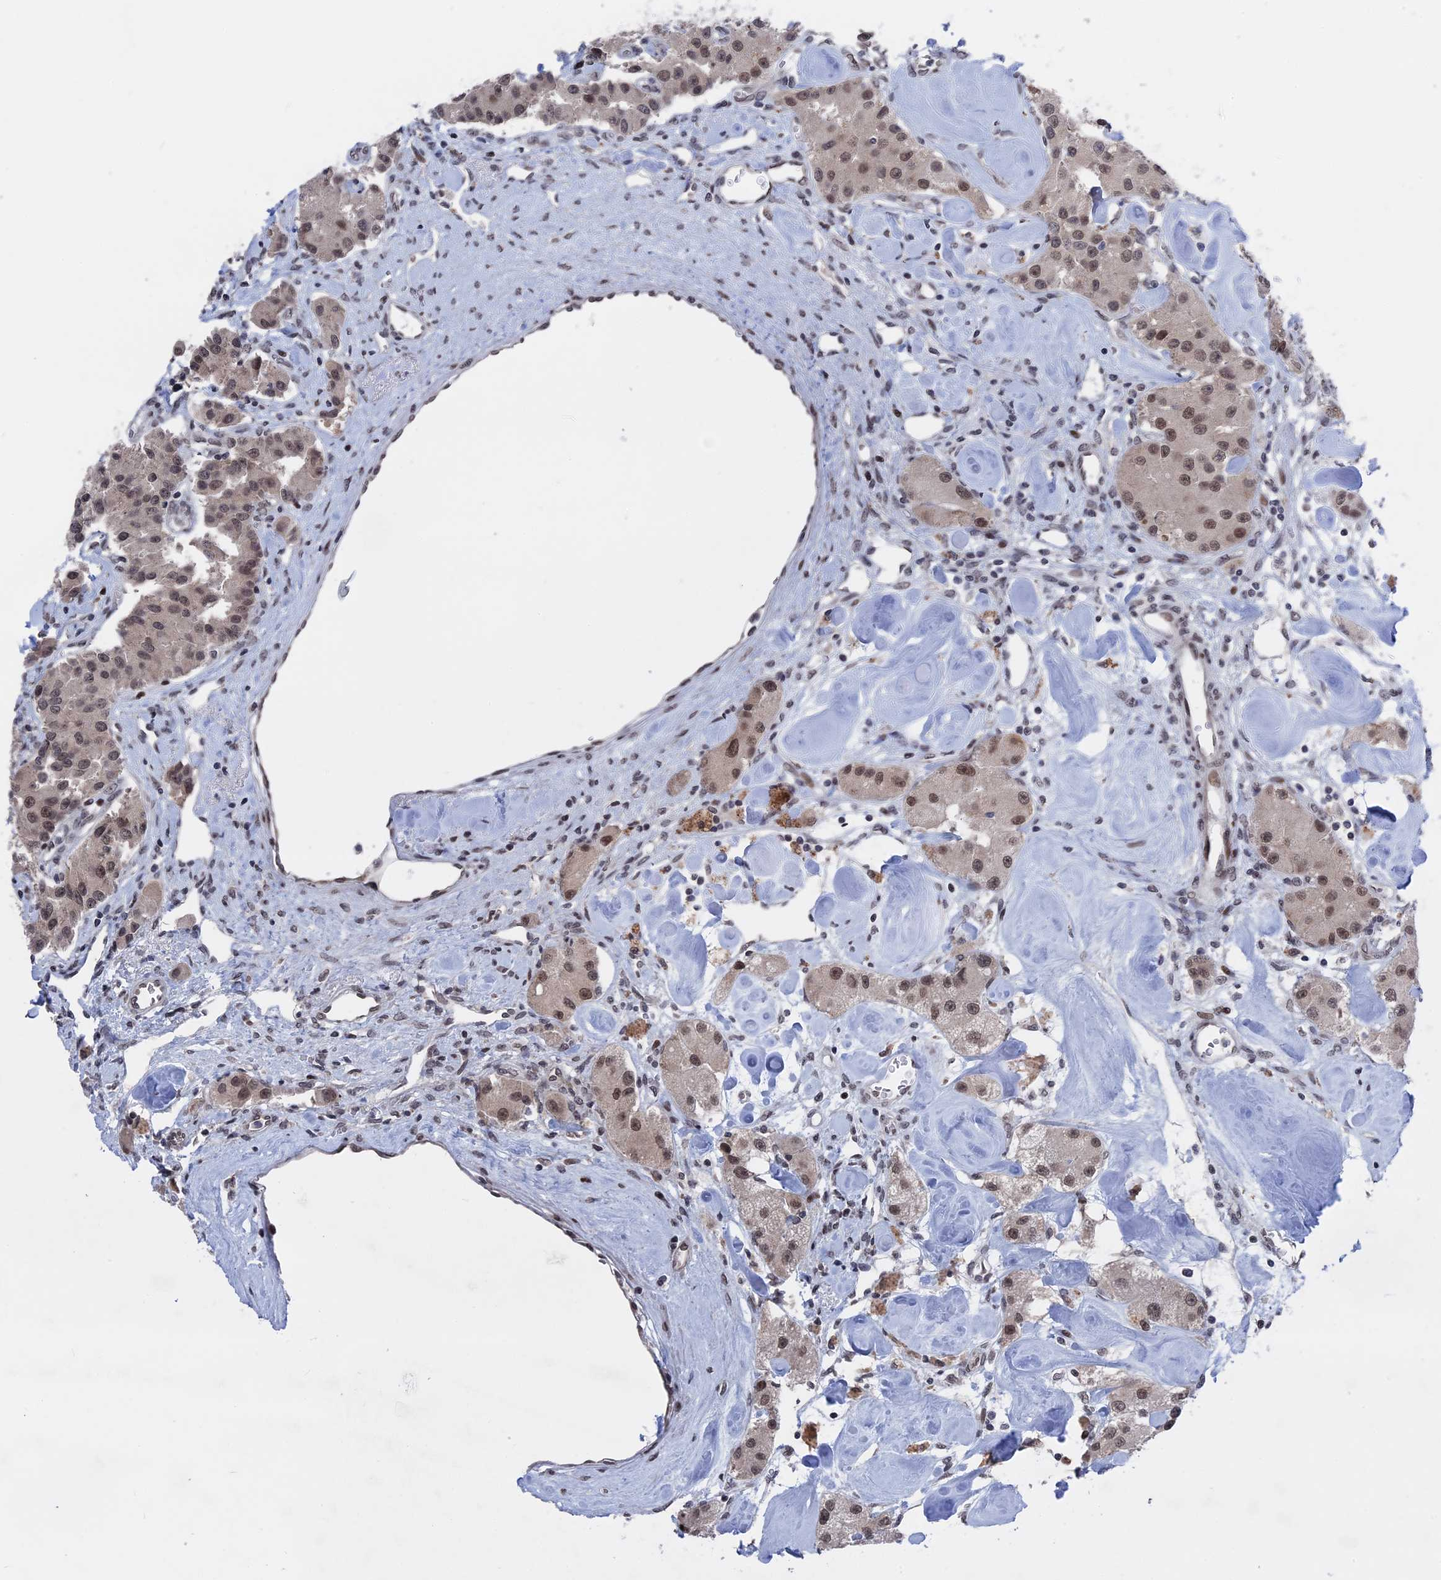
{"staining": {"intensity": "weak", "quantity": ">75%", "location": "nuclear"}, "tissue": "carcinoid", "cell_type": "Tumor cells", "image_type": "cancer", "snomed": [{"axis": "morphology", "description": "Carcinoid, malignant, NOS"}, {"axis": "topography", "description": "Pancreas"}], "caption": "Carcinoid (malignant) stained with DAB immunohistochemistry shows low levels of weak nuclear expression in about >75% of tumor cells.", "gene": "NR2C2AP", "patient": {"sex": "male", "age": 41}}